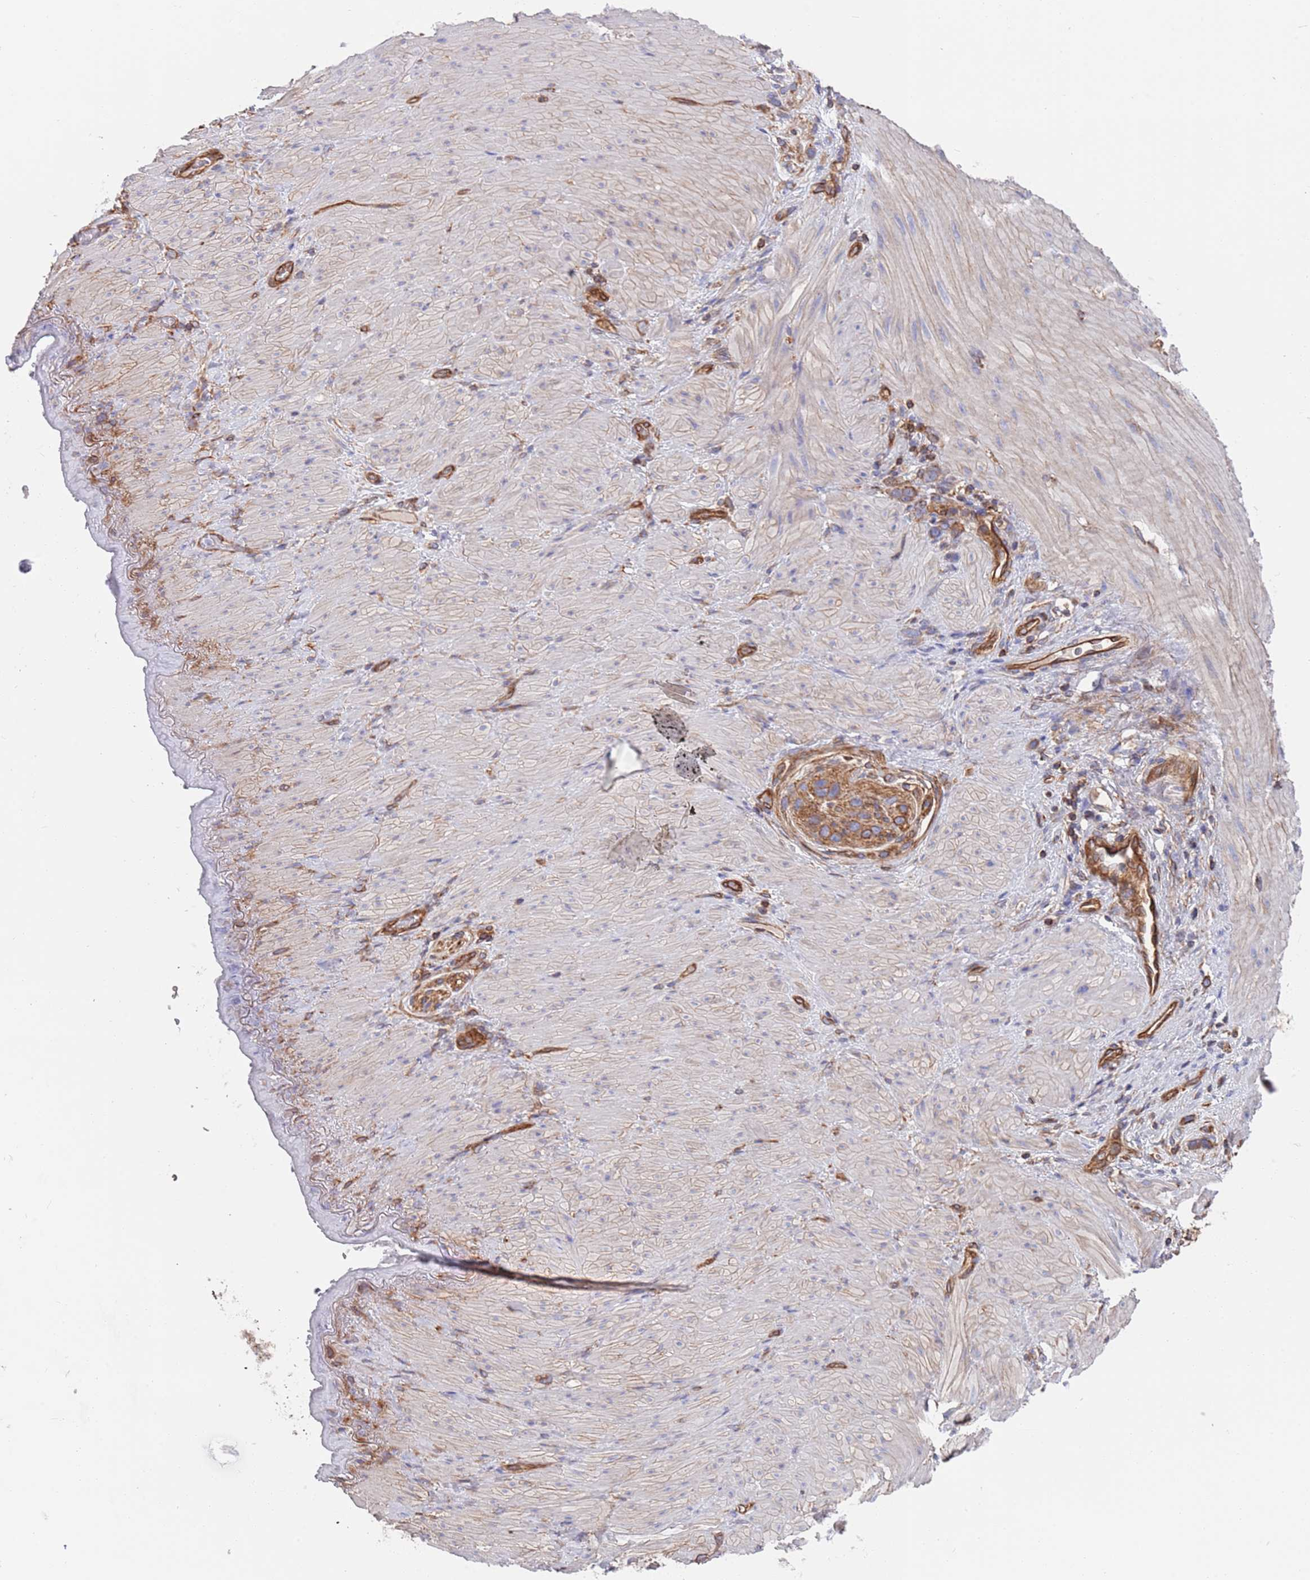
{"staining": {"intensity": "moderate", "quantity": ">75%", "location": "cytoplasmic/membranous"}, "tissue": "stomach cancer", "cell_type": "Tumor cells", "image_type": "cancer", "snomed": [{"axis": "morphology", "description": "Adenocarcinoma, NOS"}, {"axis": "topography", "description": "Stomach"}], "caption": "IHC photomicrograph of human stomach cancer stained for a protein (brown), which displays medium levels of moderate cytoplasmic/membranous staining in about >75% of tumor cells.", "gene": "JAKMIP2", "patient": {"sex": "female", "age": 65}}